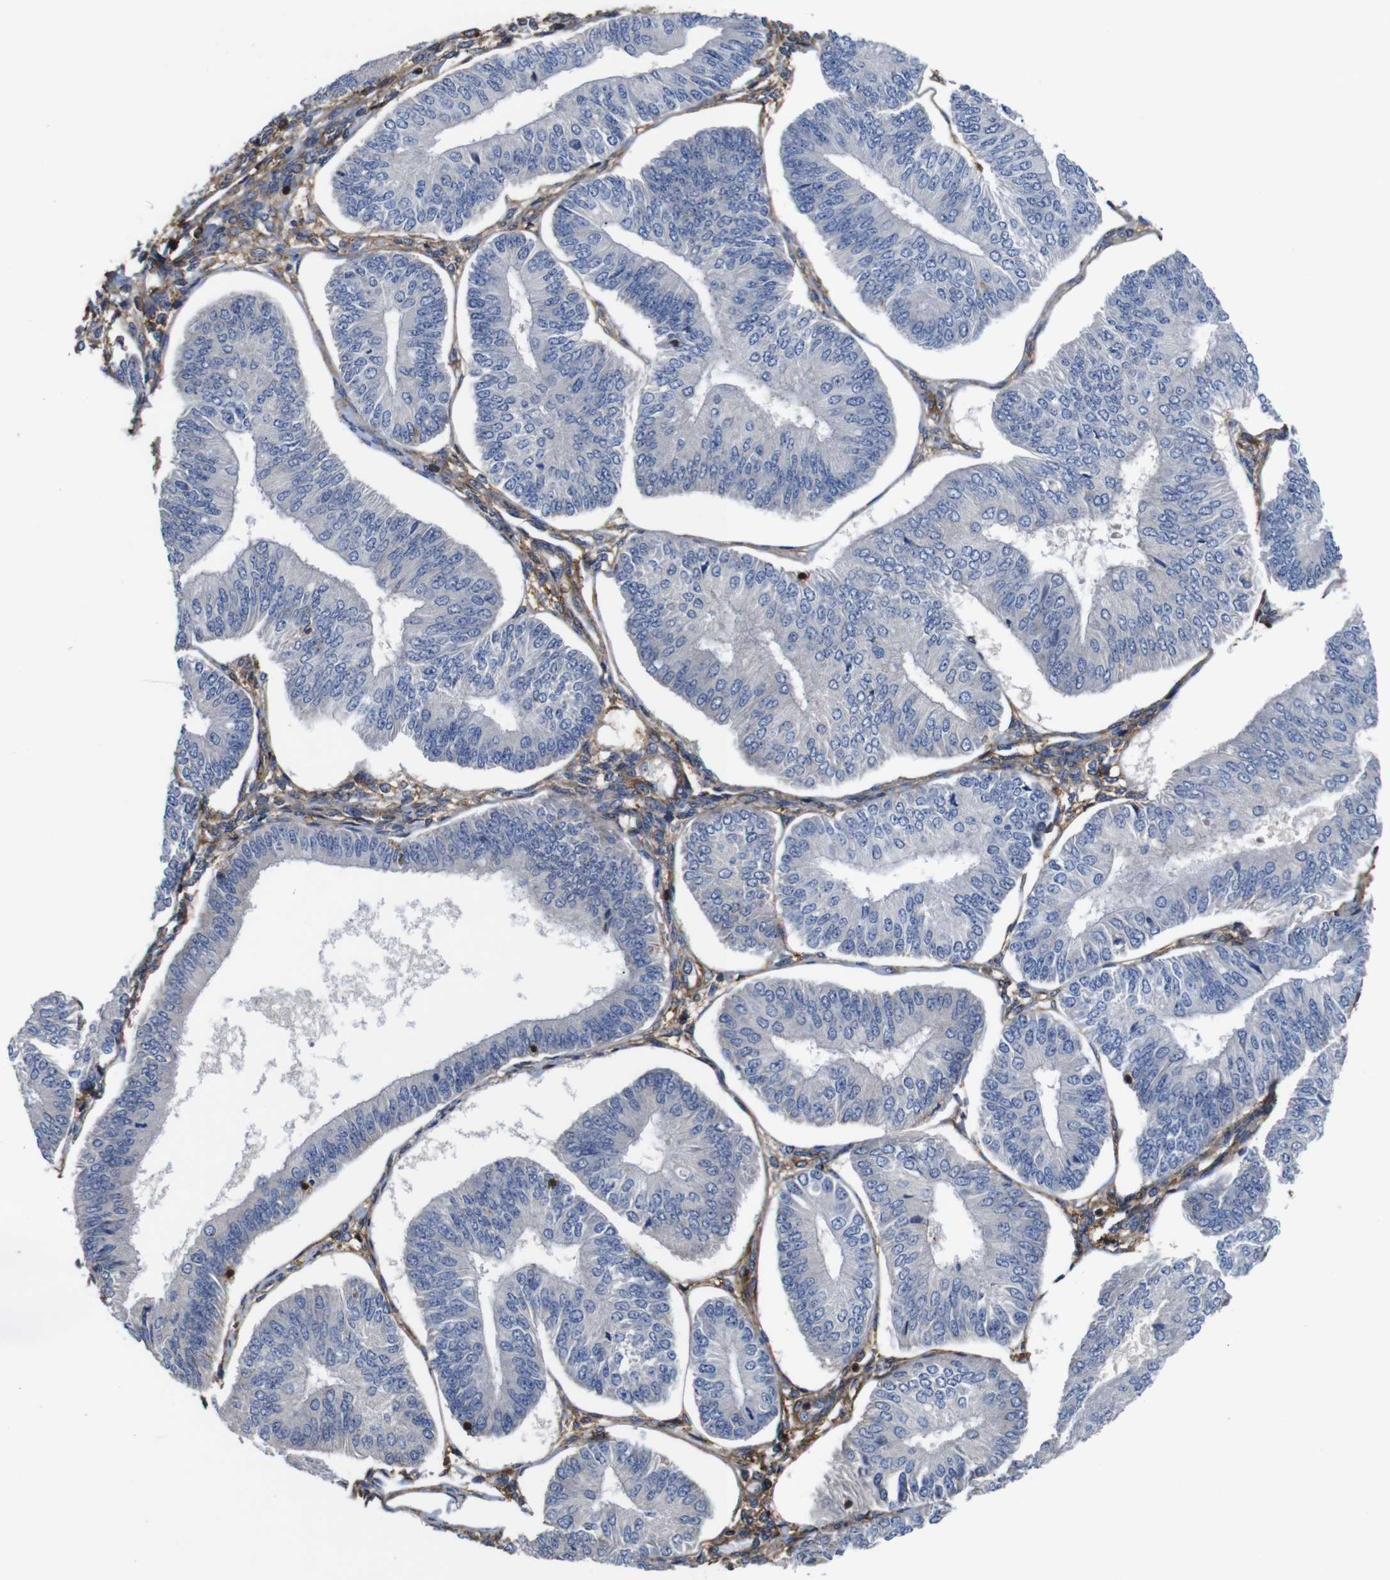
{"staining": {"intensity": "negative", "quantity": "none", "location": "none"}, "tissue": "endometrial cancer", "cell_type": "Tumor cells", "image_type": "cancer", "snomed": [{"axis": "morphology", "description": "Adenocarcinoma, NOS"}, {"axis": "topography", "description": "Endometrium"}], "caption": "High magnification brightfield microscopy of endometrial cancer (adenocarcinoma) stained with DAB (brown) and counterstained with hematoxylin (blue): tumor cells show no significant positivity. Nuclei are stained in blue.", "gene": "PI4KA", "patient": {"sex": "female", "age": 58}}